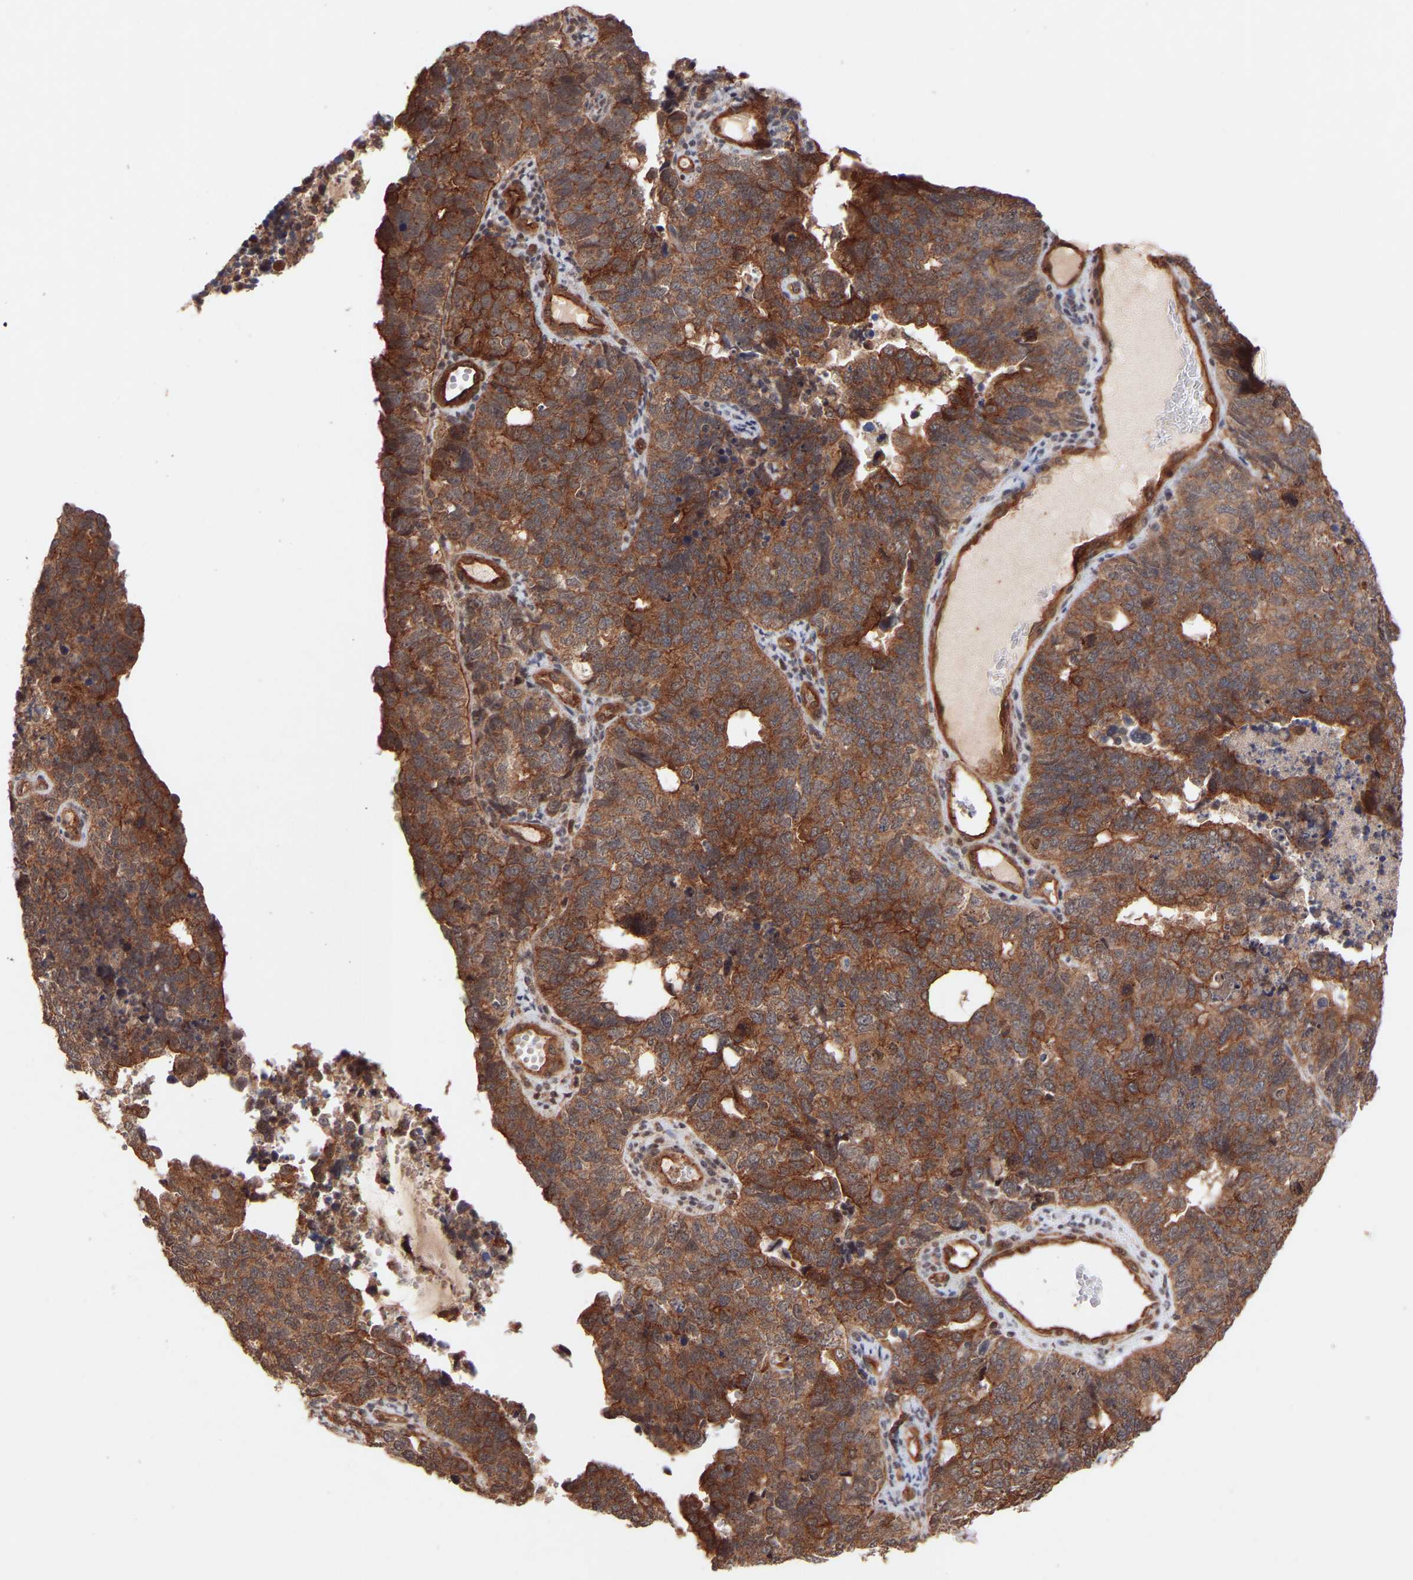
{"staining": {"intensity": "strong", "quantity": ">75%", "location": "cytoplasmic/membranous"}, "tissue": "cervical cancer", "cell_type": "Tumor cells", "image_type": "cancer", "snomed": [{"axis": "morphology", "description": "Squamous cell carcinoma, NOS"}, {"axis": "topography", "description": "Cervix"}], "caption": "Tumor cells demonstrate high levels of strong cytoplasmic/membranous positivity in about >75% of cells in human cervical cancer.", "gene": "PDLIM5", "patient": {"sex": "female", "age": 63}}